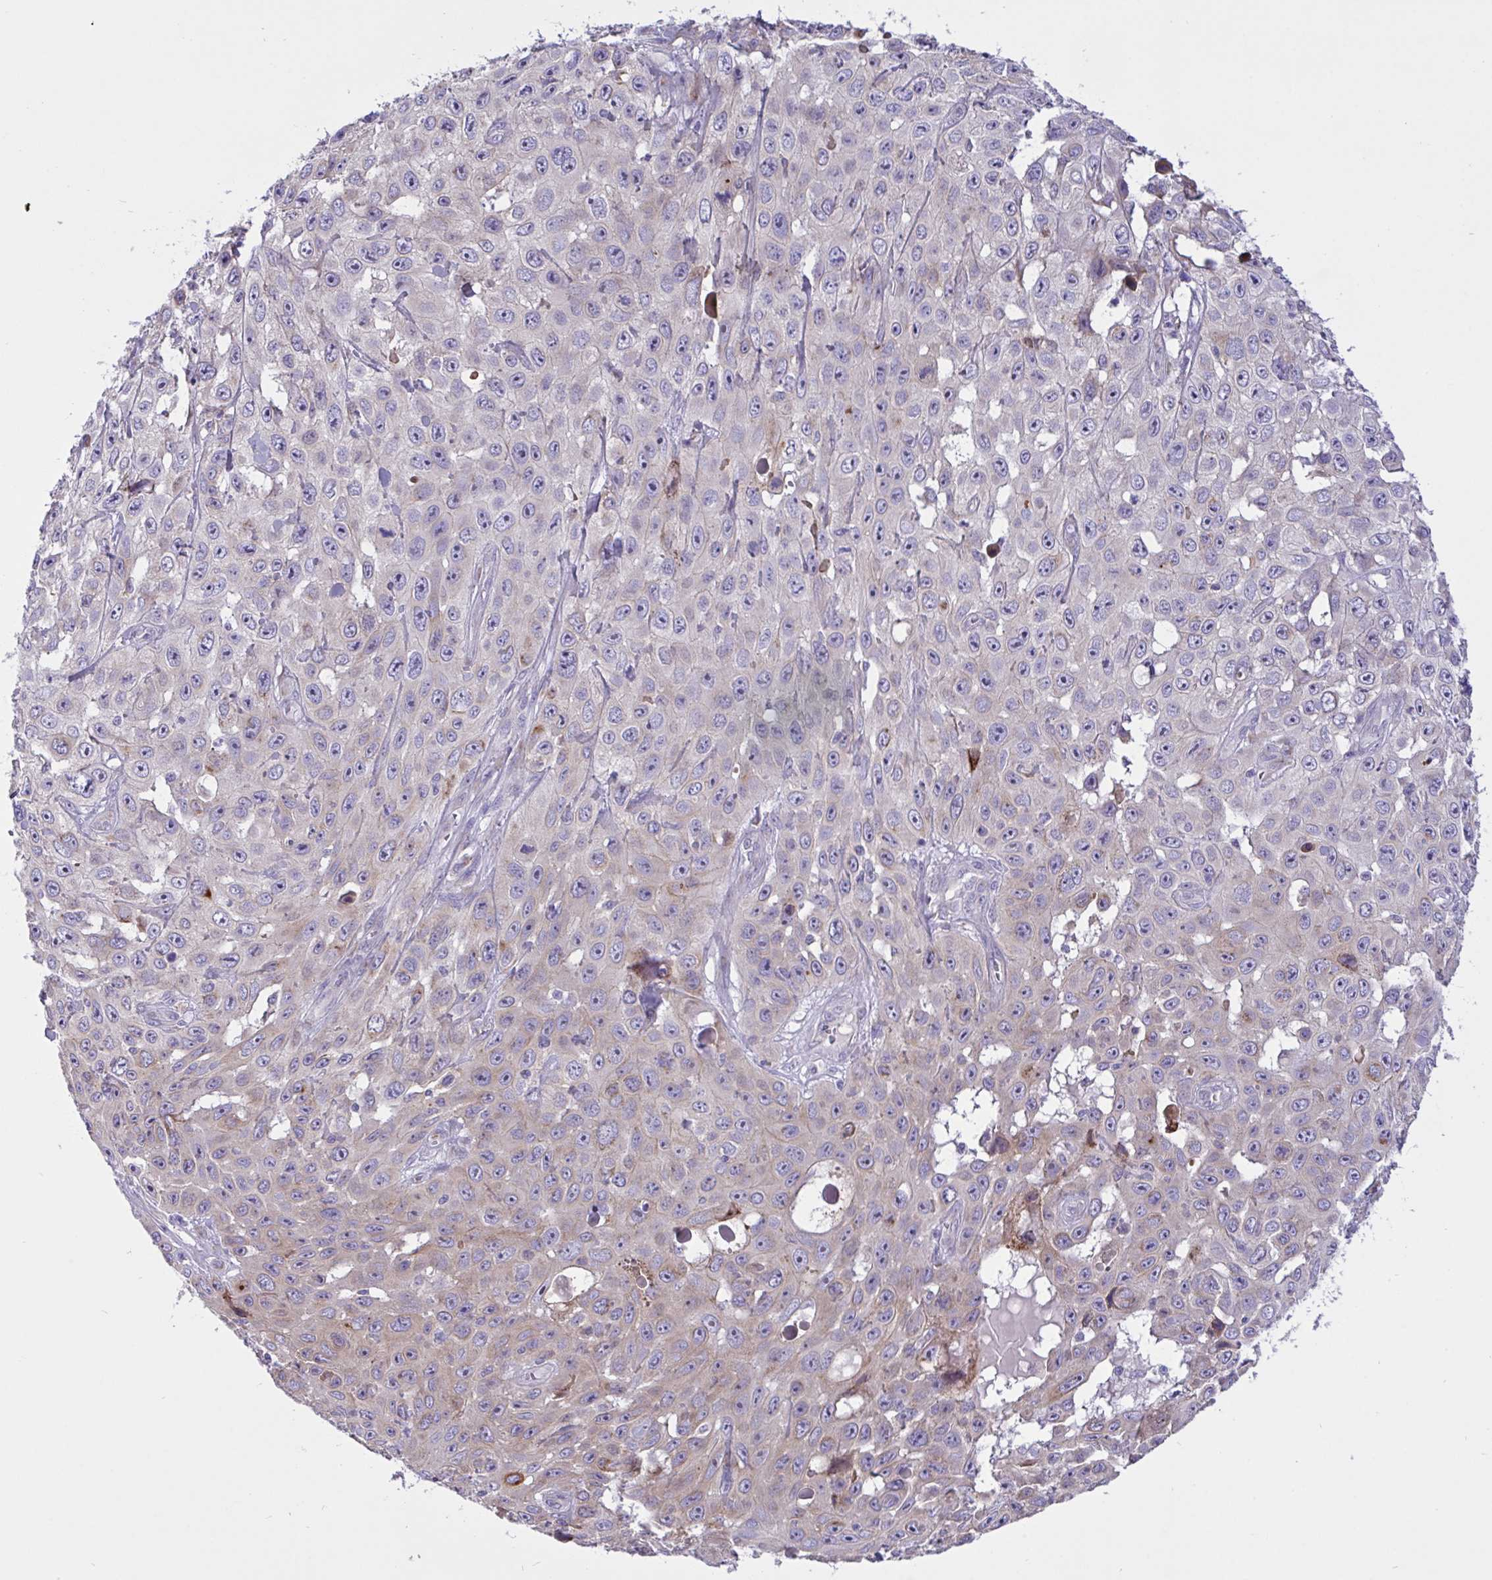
{"staining": {"intensity": "weak", "quantity": "<25%", "location": "cytoplasmic/membranous"}, "tissue": "skin cancer", "cell_type": "Tumor cells", "image_type": "cancer", "snomed": [{"axis": "morphology", "description": "Squamous cell carcinoma, NOS"}, {"axis": "topography", "description": "Skin"}], "caption": "An immunohistochemistry micrograph of squamous cell carcinoma (skin) is shown. There is no staining in tumor cells of squamous cell carcinoma (skin).", "gene": "DSC3", "patient": {"sex": "male", "age": 82}}